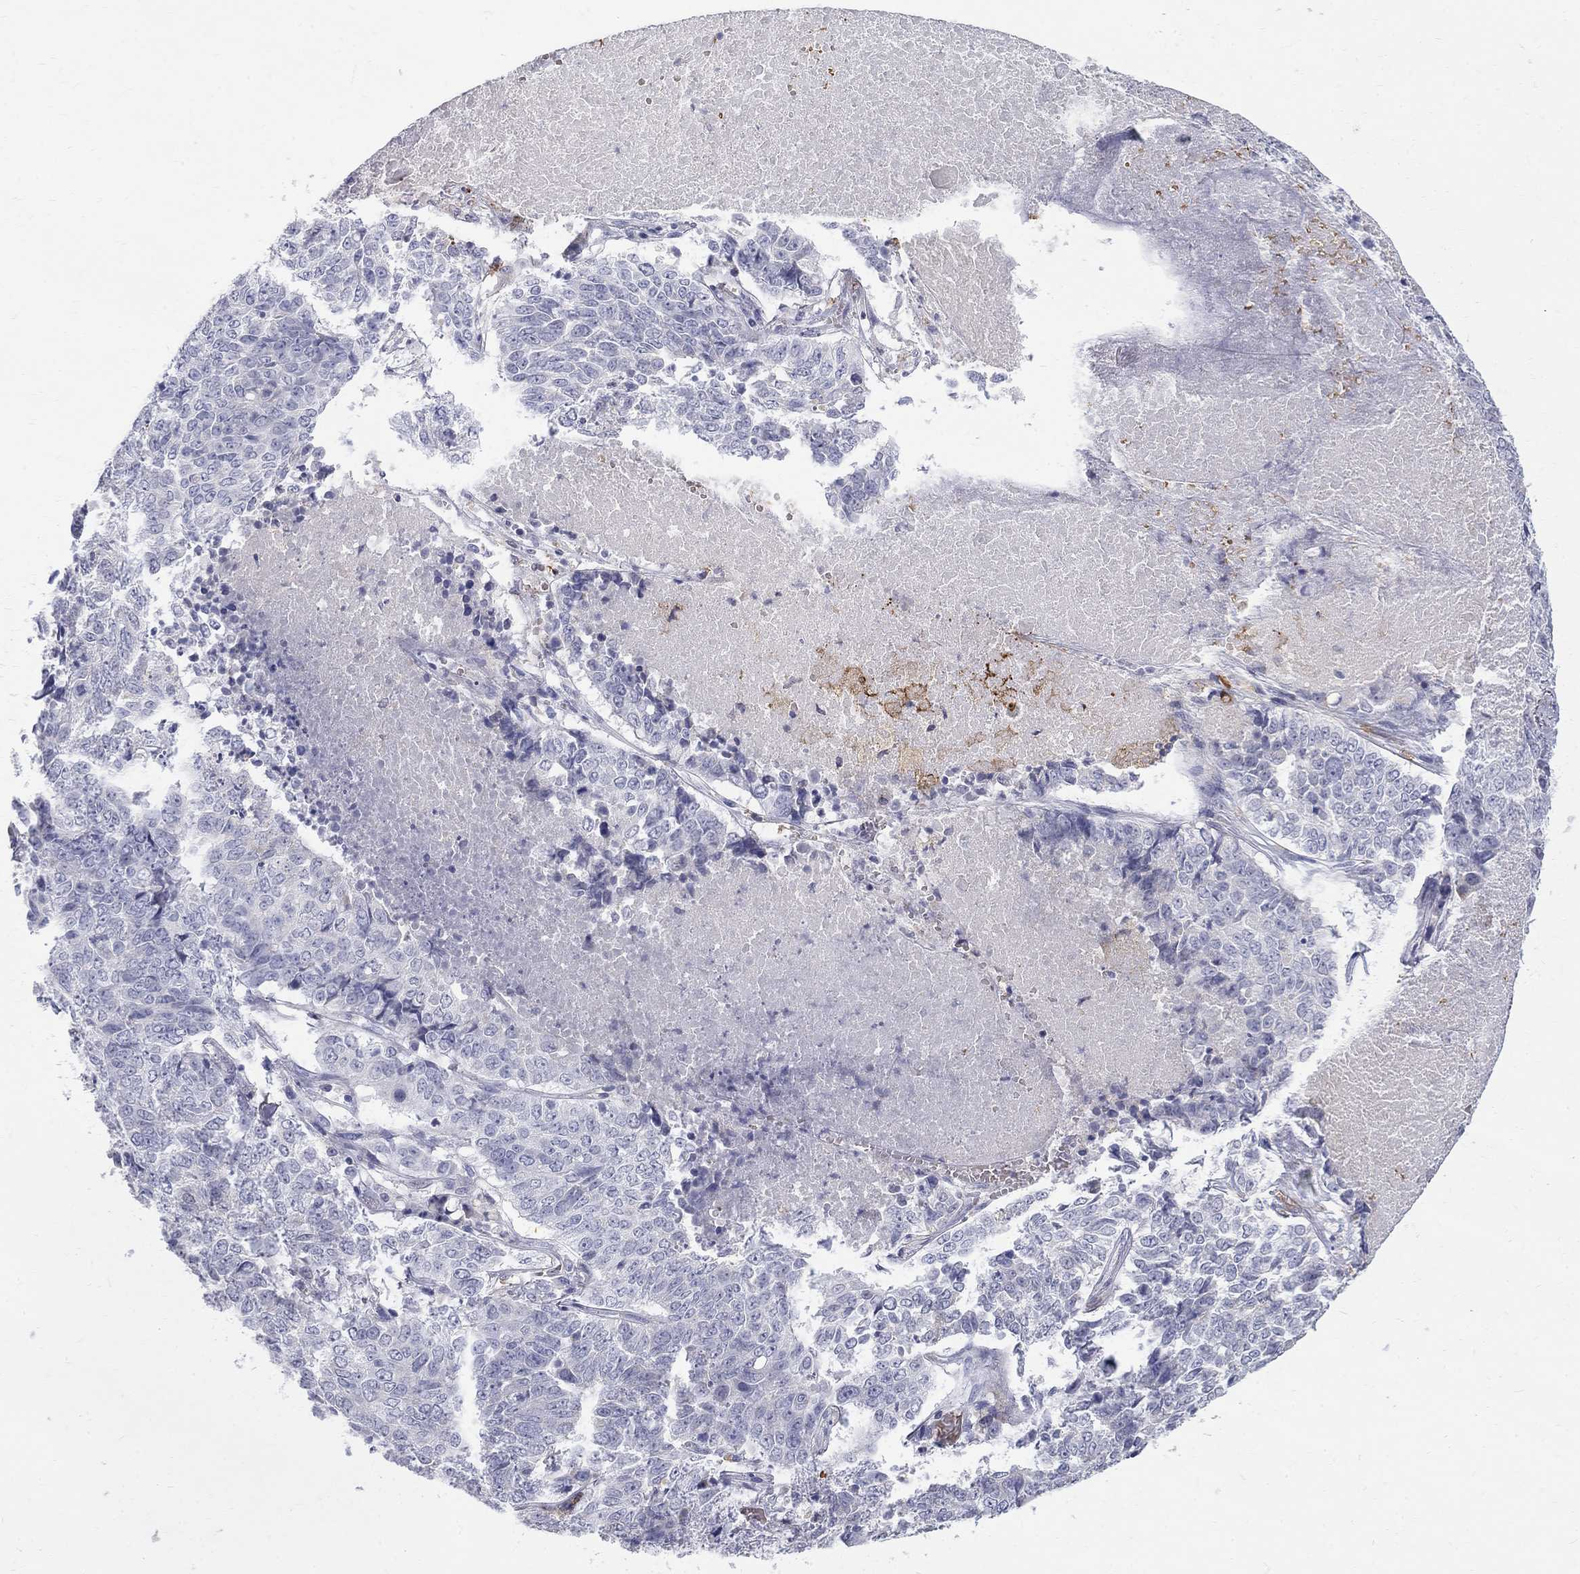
{"staining": {"intensity": "negative", "quantity": "none", "location": "none"}, "tissue": "lung cancer", "cell_type": "Tumor cells", "image_type": "cancer", "snomed": [{"axis": "morphology", "description": "Squamous cell carcinoma, NOS"}, {"axis": "topography", "description": "Lung"}], "caption": "The IHC photomicrograph has no significant staining in tumor cells of squamous cell carcinoma (lung) tissue.", "gene": "AGER", "patient": {"sex": "male", "age": 64}}